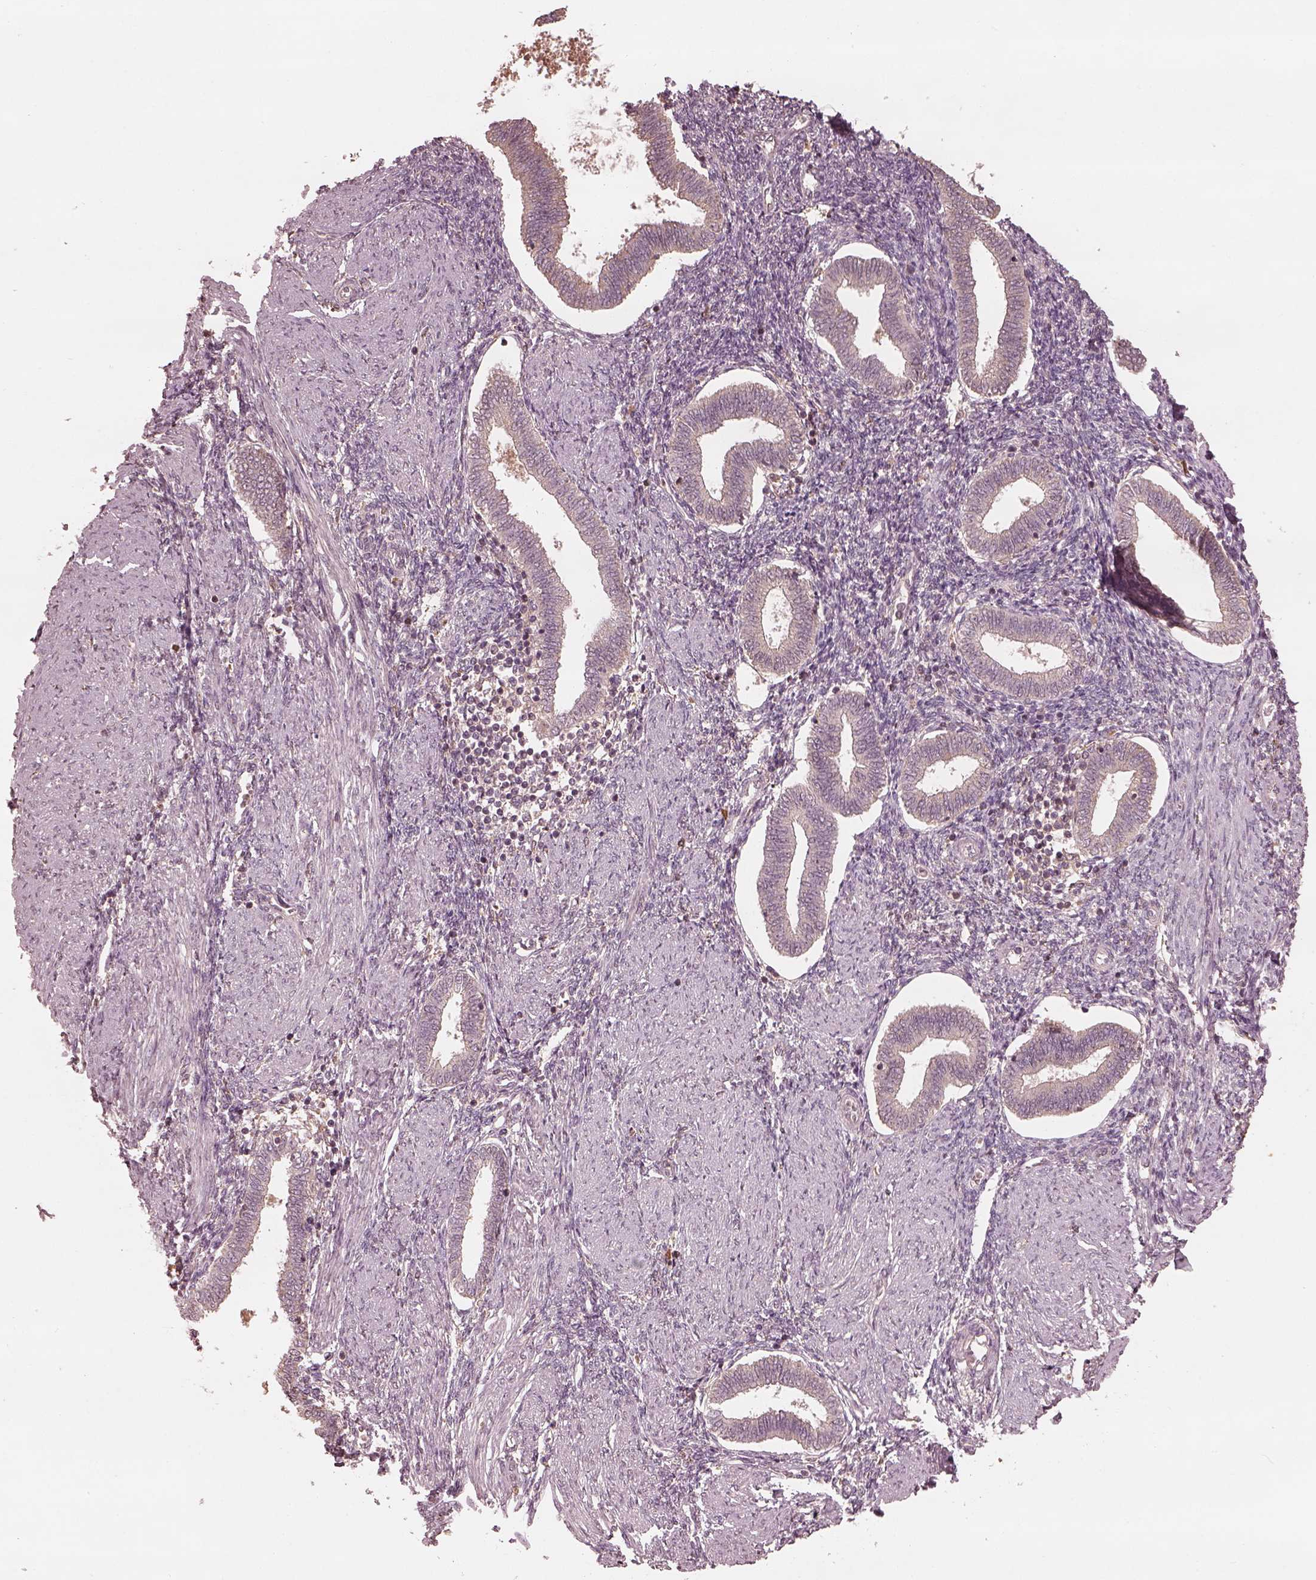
{"staining": {"intensity": "negative", "quantity": "none", "location": "none"}, "tissue": "endometrium", "cell_type": "Cells in endometrial stroma", "image_type": "normal", "snomed": [{"axis": "morphology", "description": "Normal tissue, NOS"}, {"axis": "topography", "description": "Endometrium"}], "caption": "Immunohistochemistry (IHC) image of normal endometrium: endometrium stained with DAB (3,3'-diaminobenzidine) exhibits no significant protein expression in cells in endometrial stroma. (DAB (3,3'-diaminobenzidine) immunohistochemistry, high magnification).", "gene": "CALR3", "patient": {"sex": "female", "age": 42}}